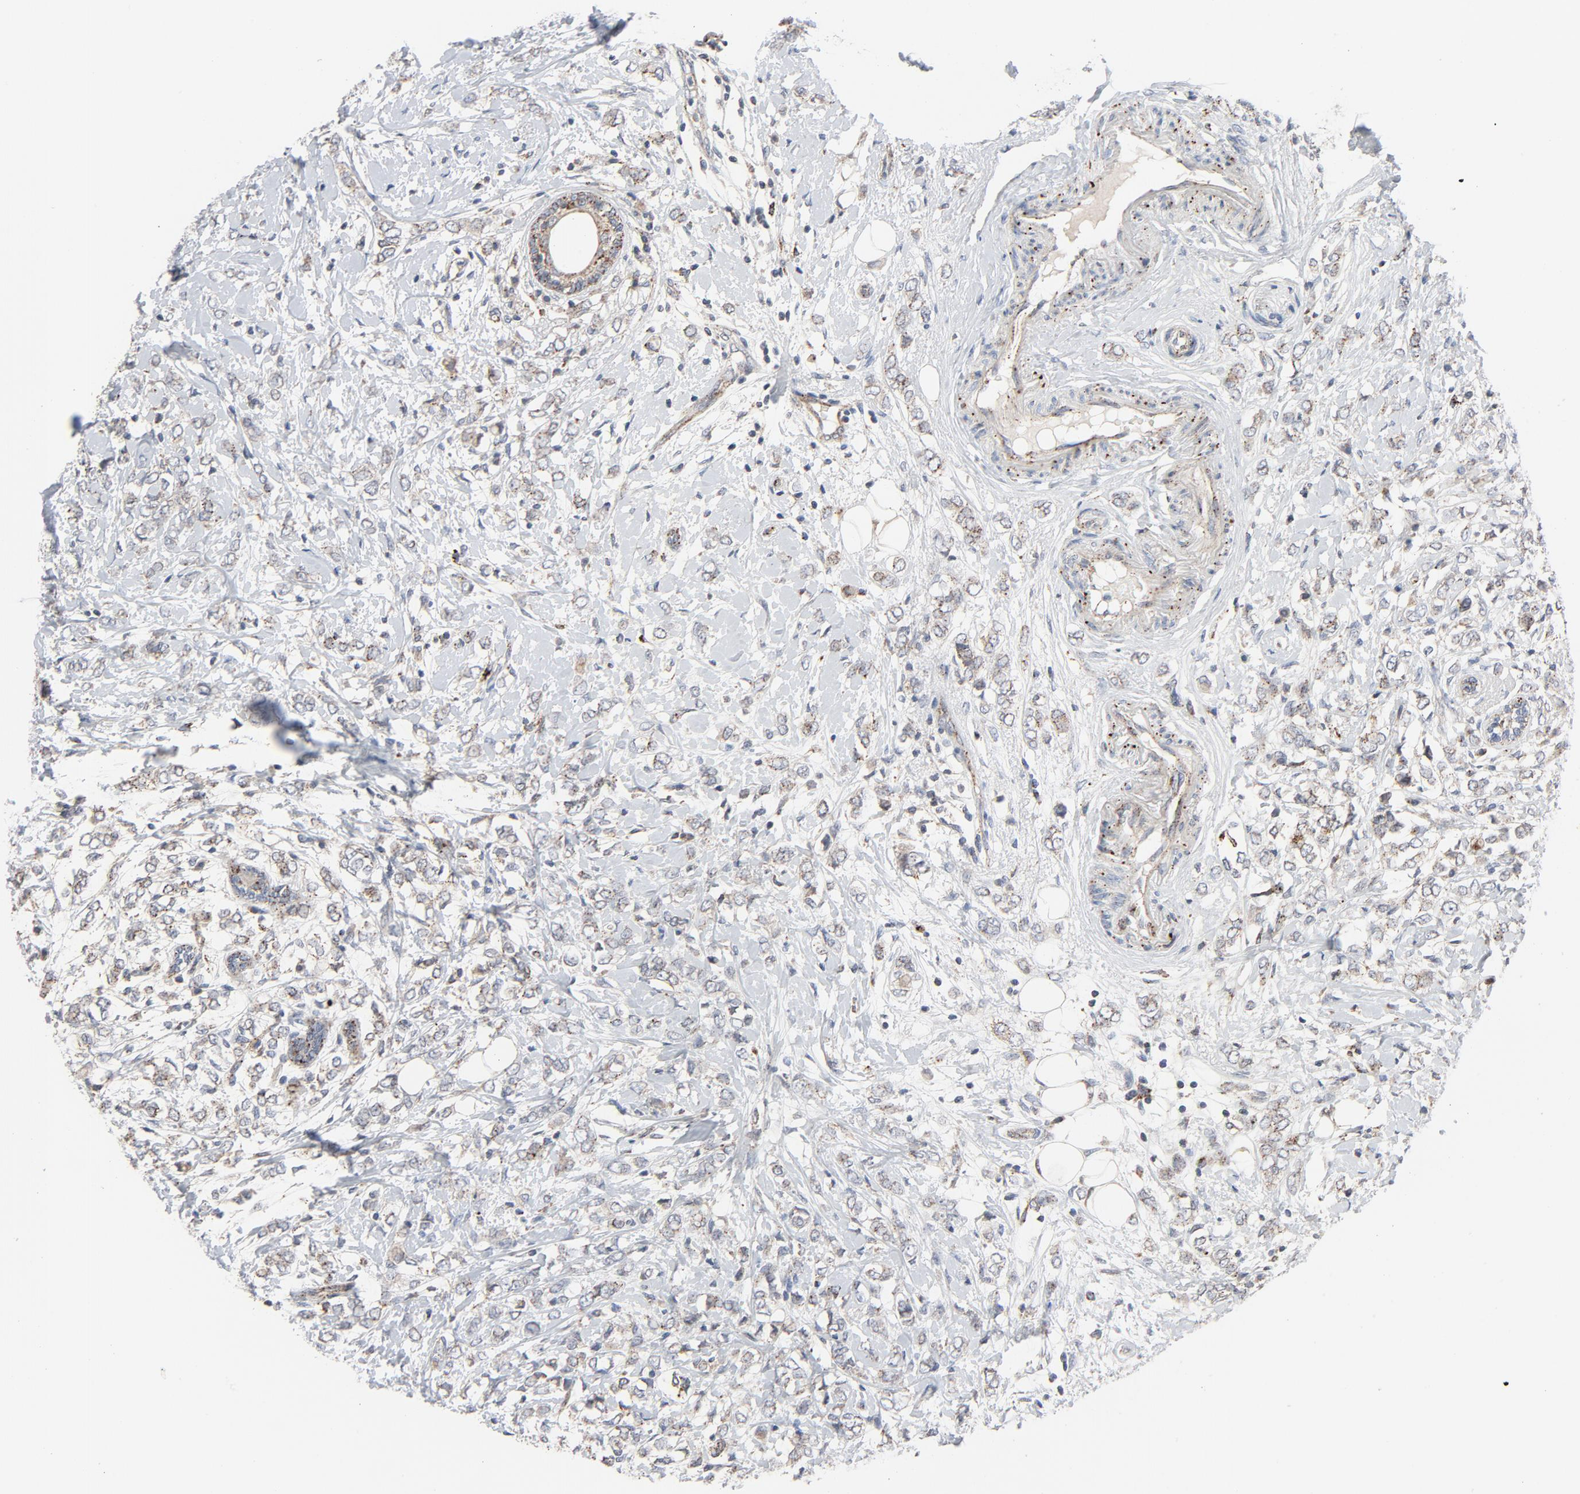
{"staining": {"intensity": "strong", "quantity": ">75%", "location": "cytoplasmic/membranous"}, "tissue": "breast cancer", "cell_type": "Tumor cells", "image_type": "cancer", "snomed": [{"axis": "morphology", "description": "Normal tissue, NOS"}, {"axis": "morphology", "description": "Lobular carcinoma"}, {"axis": "topography", "description": "Breast"}], "caption": "The immunohistochemical stain highlights strong cytoplasmic/membranous expression in tumor cells of breast lobular carcinoma tissue.", "gene": "AKT2", "patient": {"sex": "female", "age": 47}}